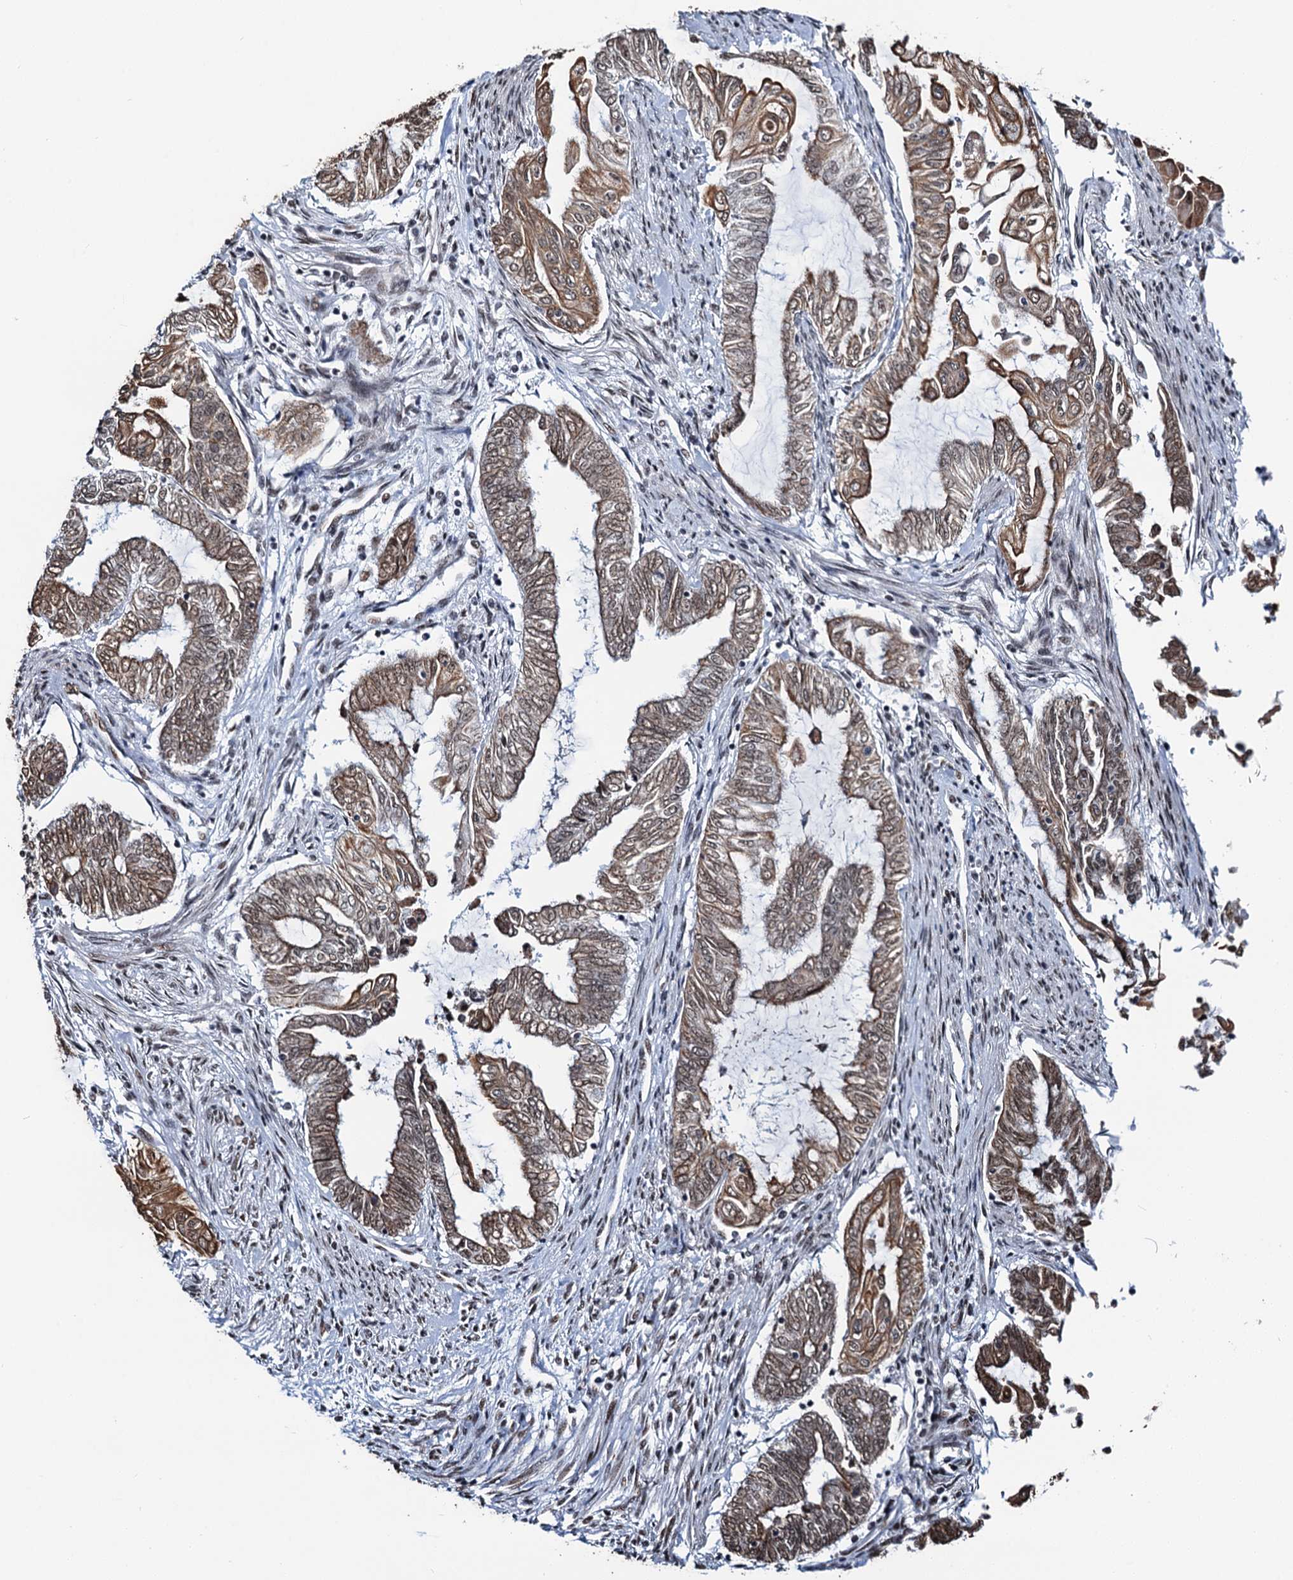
{"staining": {"intensity": "moderate", "quantity": "25%-75%", "location": "cytoplasmic/membranous,nuclear"}, "tissue": "endometrial cancer", "cell_type": "Tumor cells", "image_type": "cancer", "snomed": [{"axis": "morphology", "description": "Adenocarcinoma, NOS"}, {"axis": "topography", "description": "Uterus"}, {"axis": "topography", "description": "Endometrium"}], "caption": "IHC photomicrograph of human endometrial cancer (adenocarcinoma) stained for a protein (brown), which displays medium levels of moderate cytoplasmic/membranous and nuclear expression in about 25%-75% of tumor cells.", "gene": "ZNF609", "patient": {"sex": "female", "age": 70}}